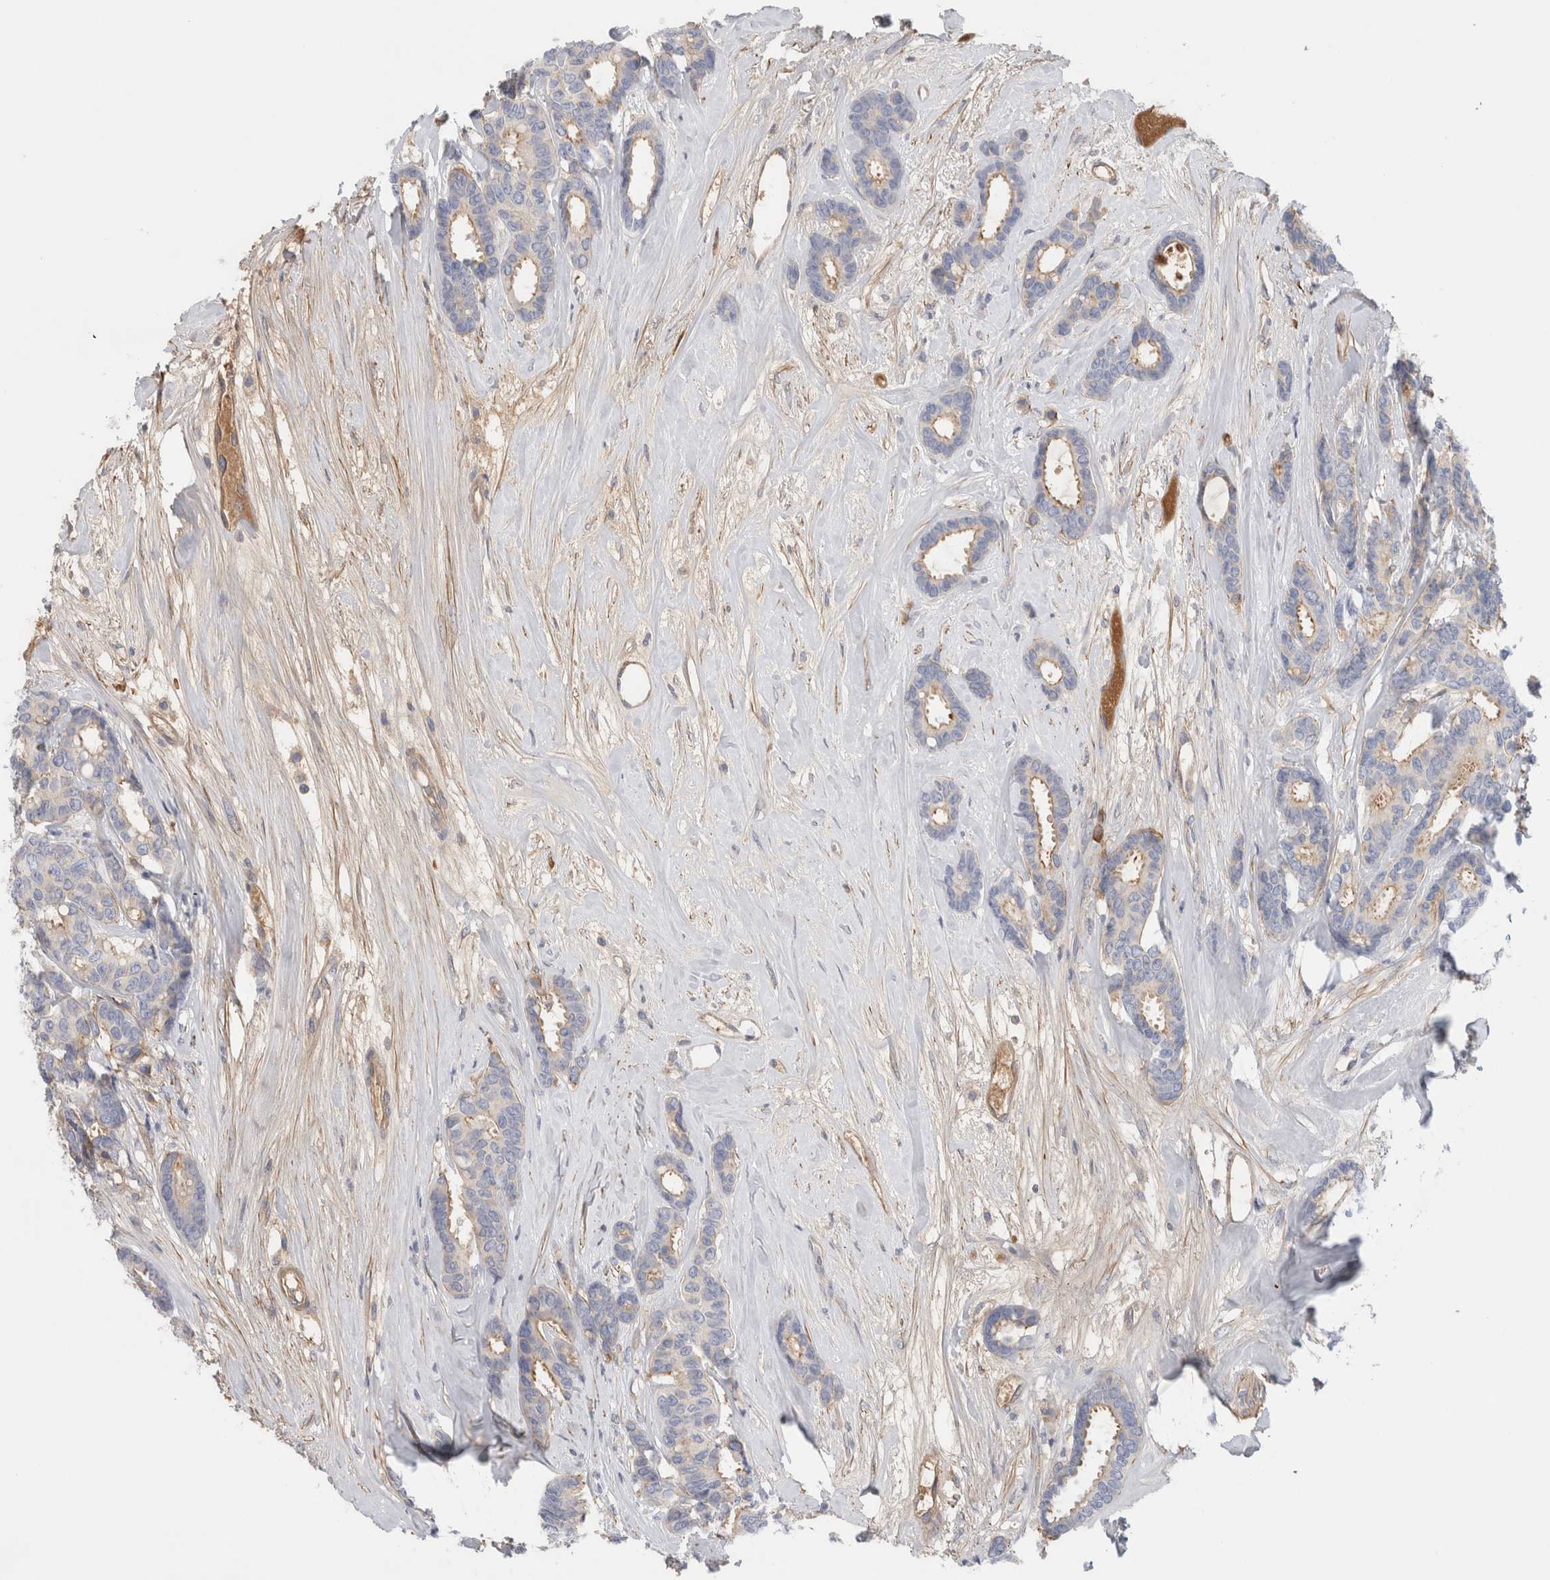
{"staining": {"intensity": "moderate", "quantity": "<25%", "location": "cytoplasmic/membranous"}, "tissue": "breast cancer", "cell_type": "Tumor cells", "image_type": "cancer", "snomed": [{"axis": "morphology", "description": "Duct carcinoma"}, {"axis": "topography", "description": "Breast"}], "caption": "Immunohistochemistry (IHC) micrograph of neoplastic tissue: human breast cancer stained using immunohistochemistry (IHC) reveals low levels of moderate protein expression localized specifically in the cytoplasmic/membranous of tumor cells, appearing as a cytoplasmic/membranous brown color.", "gene": "CFI", "patient": {"sex": "female", "age": 87}}